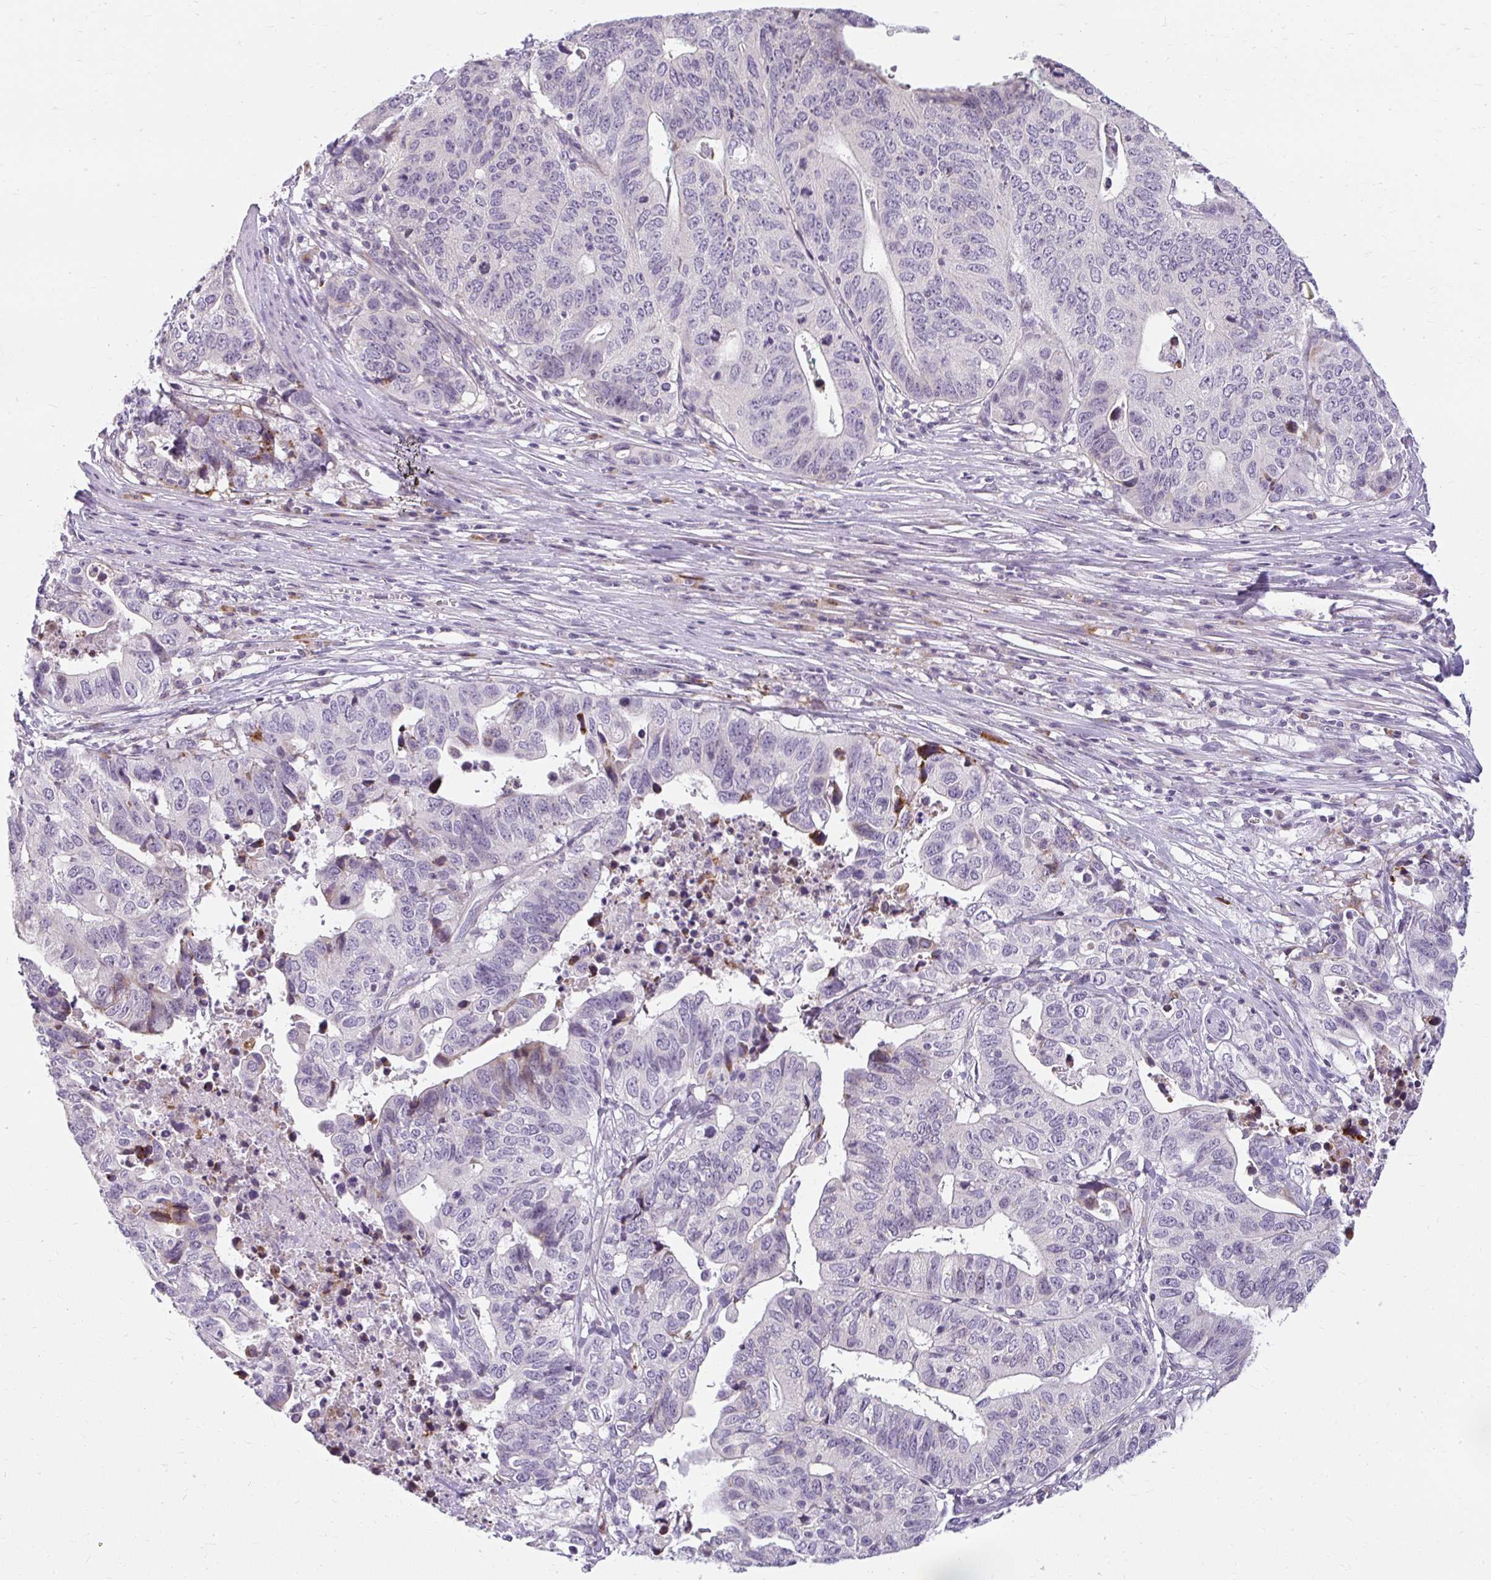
{"staining": {"intensity": "weak", "quantity": "<25%", "location": "cytoplasmic/membranous"}, "tissue": "stomach cancer", "cell_type": "Tumor cells", "image_type": "cancer", "snomed": [{"axis": "morphology", "description": "Adenocarcinoma, NOS"}, {"axis": "topography", "description": "Stomach, upper"}], "caption": "The histopathology image exhibits no significant staining in tumor cells of adenocarcinoma (stomach).", "gene": "ZFYVE26", "patient": {"sex": "female", "age": 67}}